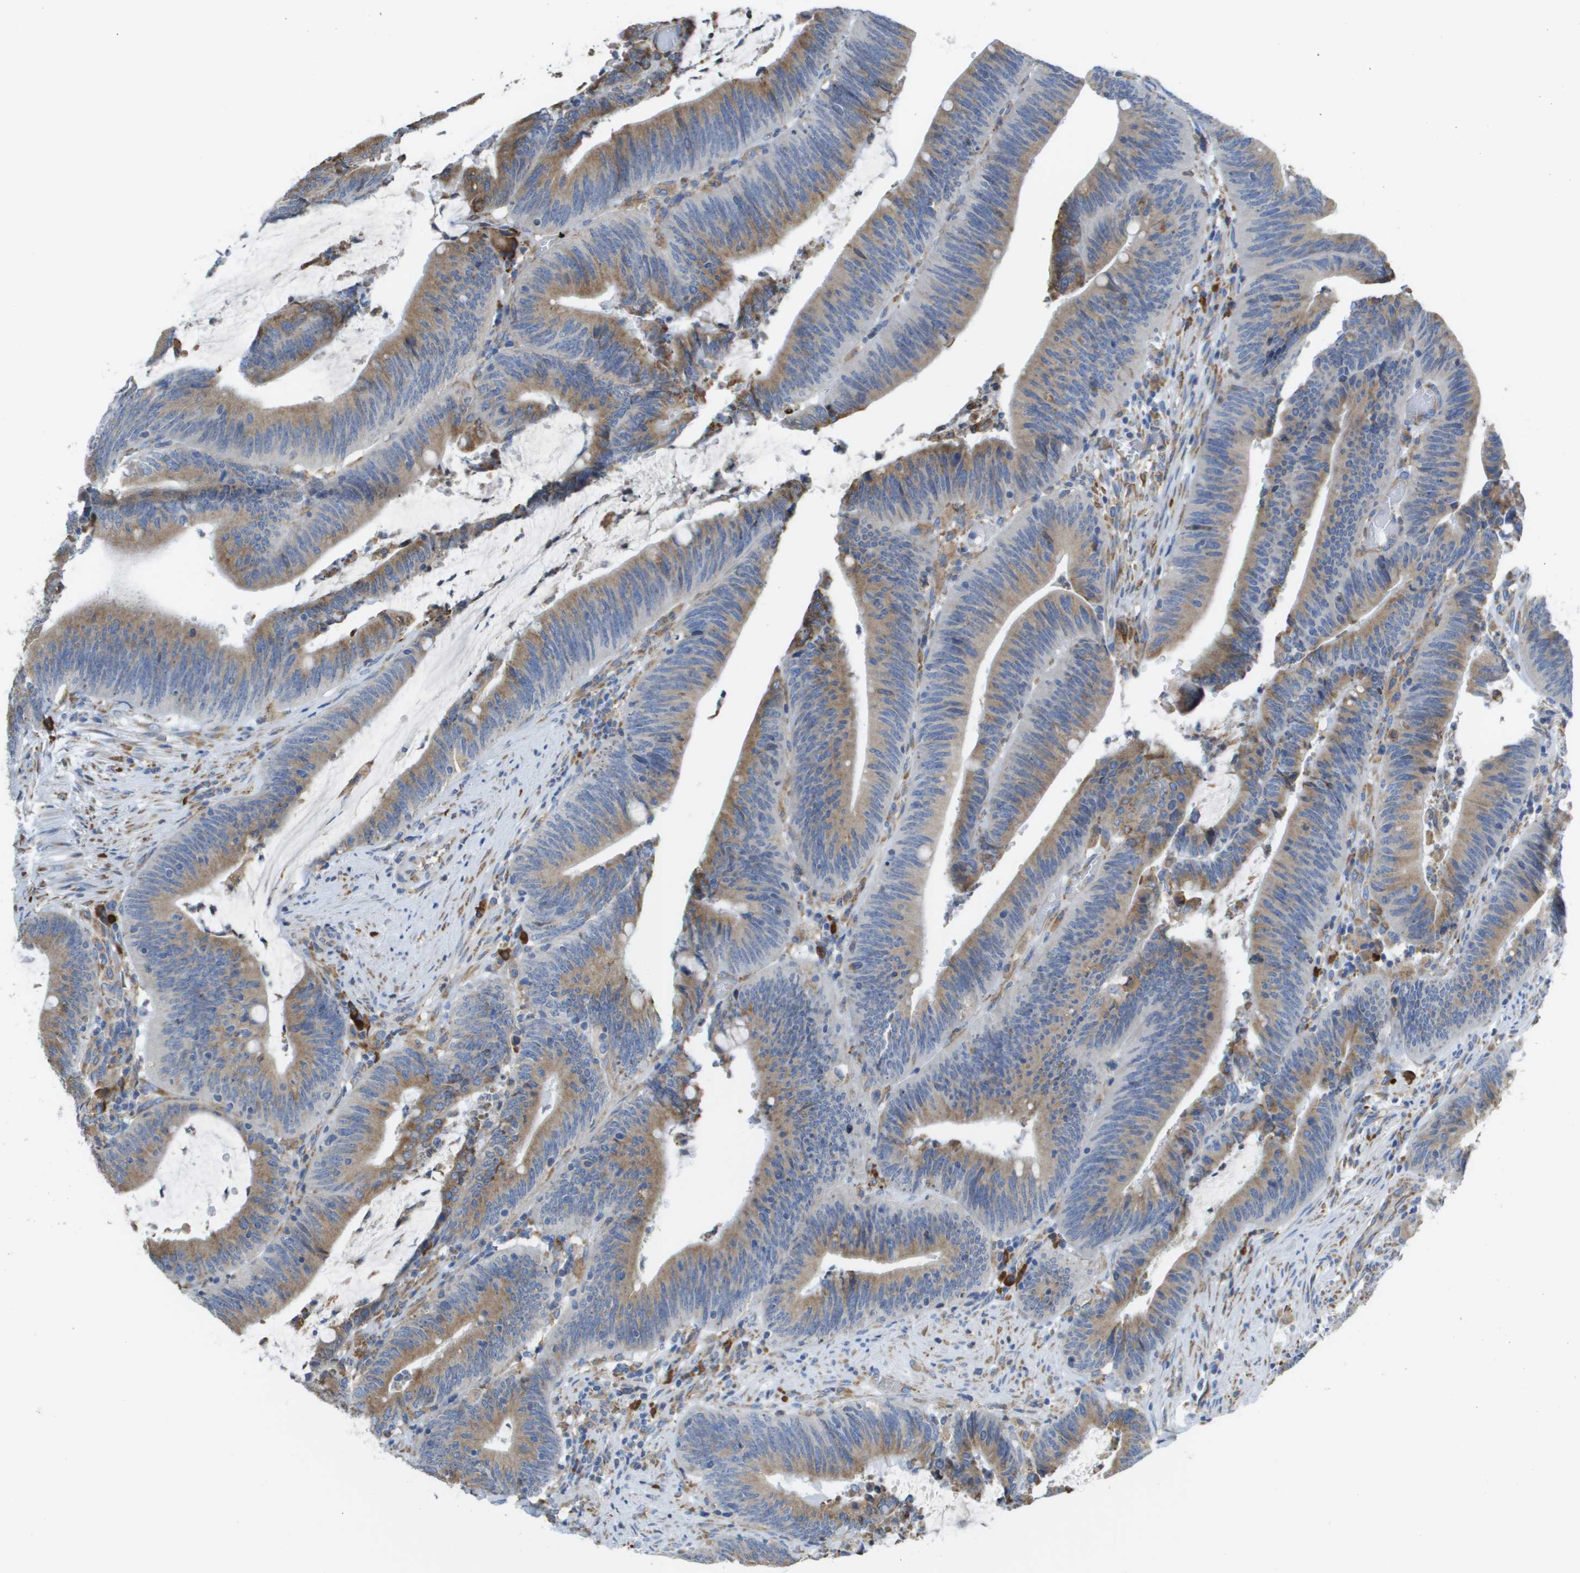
{"staining": {"intensity": "moderate", "quantity": ">75%", "location": "cytoplasmic/membranous"}, "tissue": "colorectal cancer", "cell_type": "Tumor cells", "image_type": "cancer", "snomed": [{"axis": "morphology", "description": "Normal tissue, NOS"}, {"axis": "morphology", "description": "Adenocarcinoma, NOS"}, {"axis": "topography", "description": "Rectum"}], "caption": "Tumor cells exhibit medium levels of moderate cytoplasmic/membranous expression in approximately >75% of cells in colorectal cancer (adenocarcinoma).", "gene": "SDR42E1", "patient": {"sex": "female", "age": 66}}